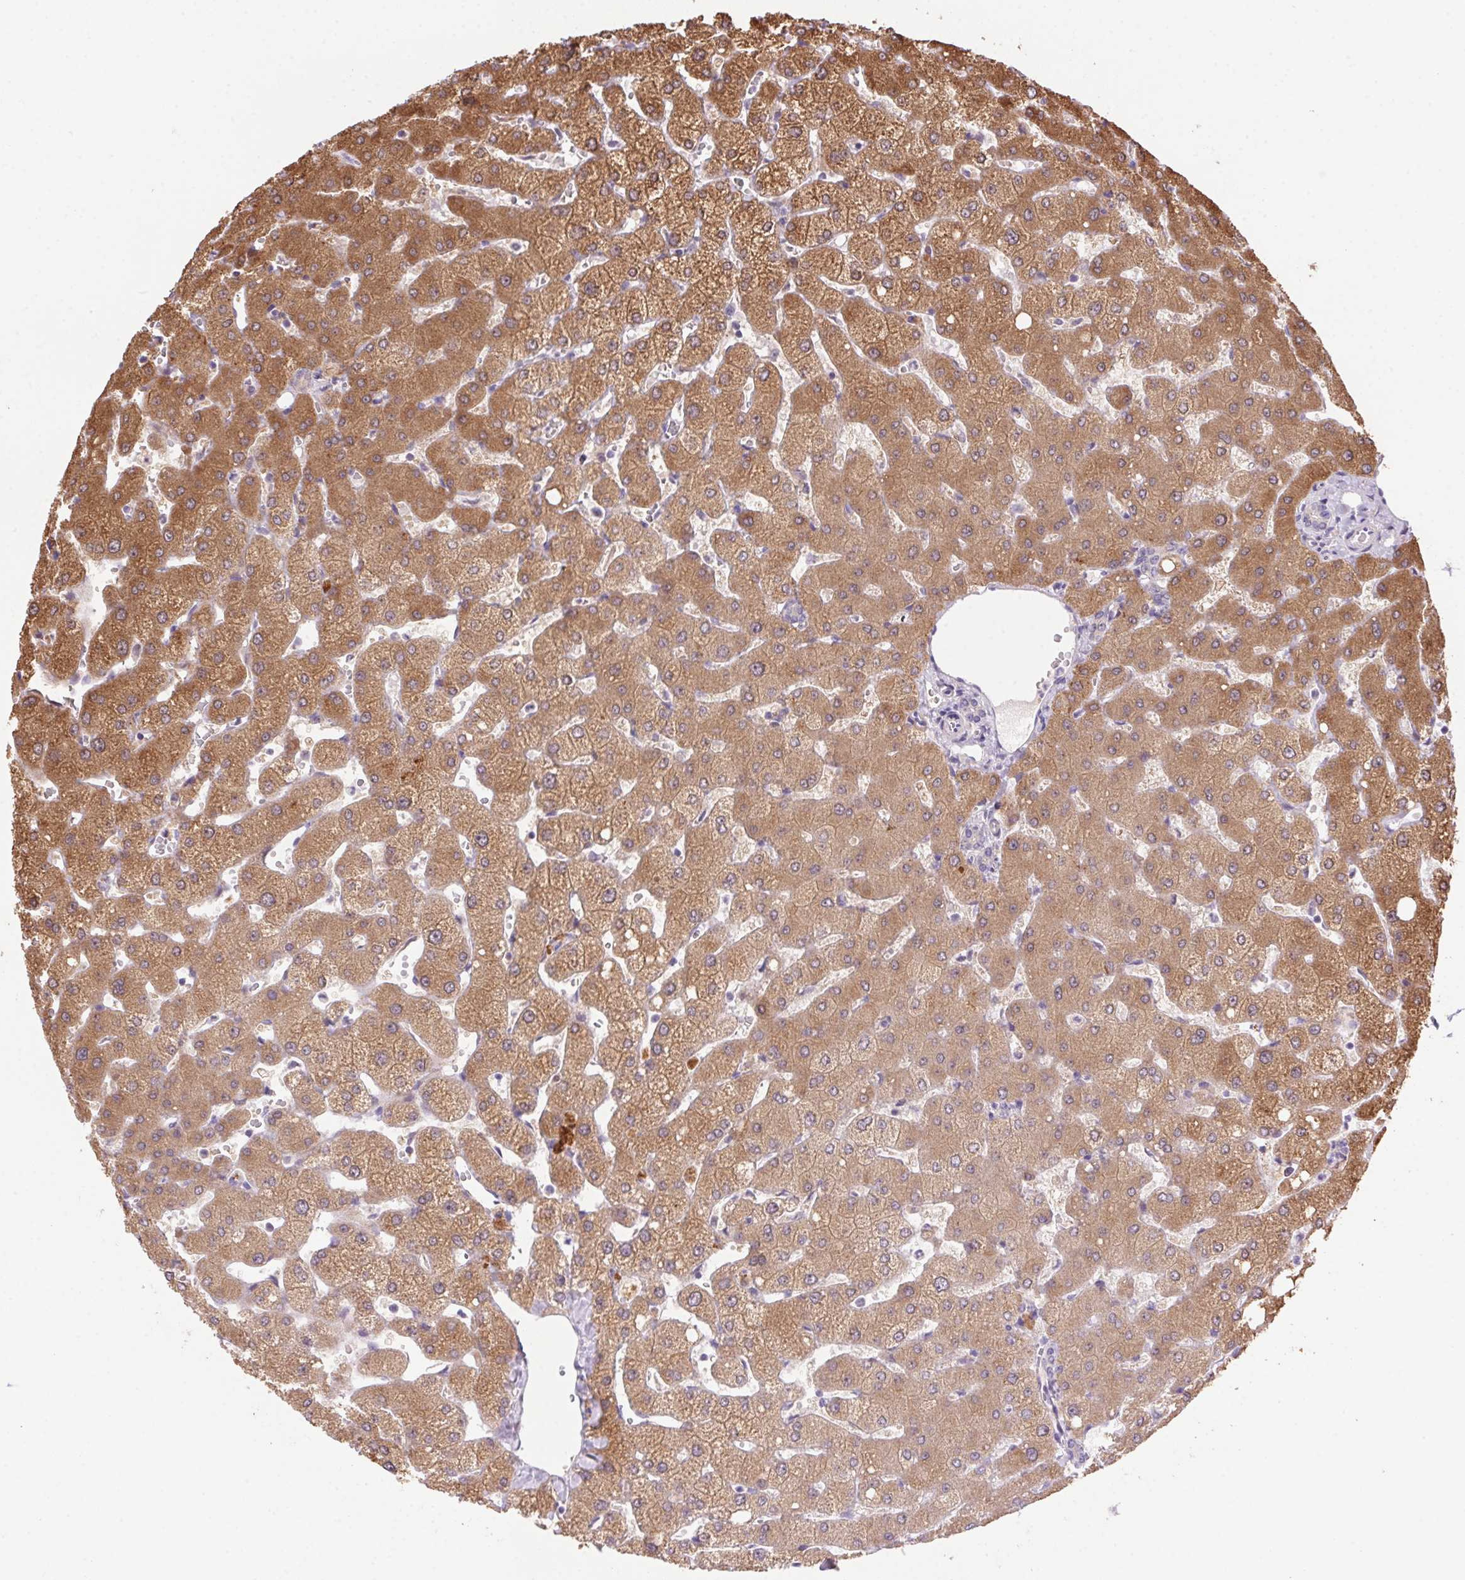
{"staining": {"intensity": "negative", "quantity": "none", "location": "none"}, "tissue": "liver", "cell_type": "Cholangiocytes", "image_type": "normal", "snomed": [{"axis": "morphology", "description": "Normal tissue, NOS"}, {"axis": "topography", "description": "Liver"}], "caption": "An image of liver stained for a protein displays no brown staining in cholangiocytes.", "gene": "LRRTM1", "patient": {"sex": "female", "age": 54}}